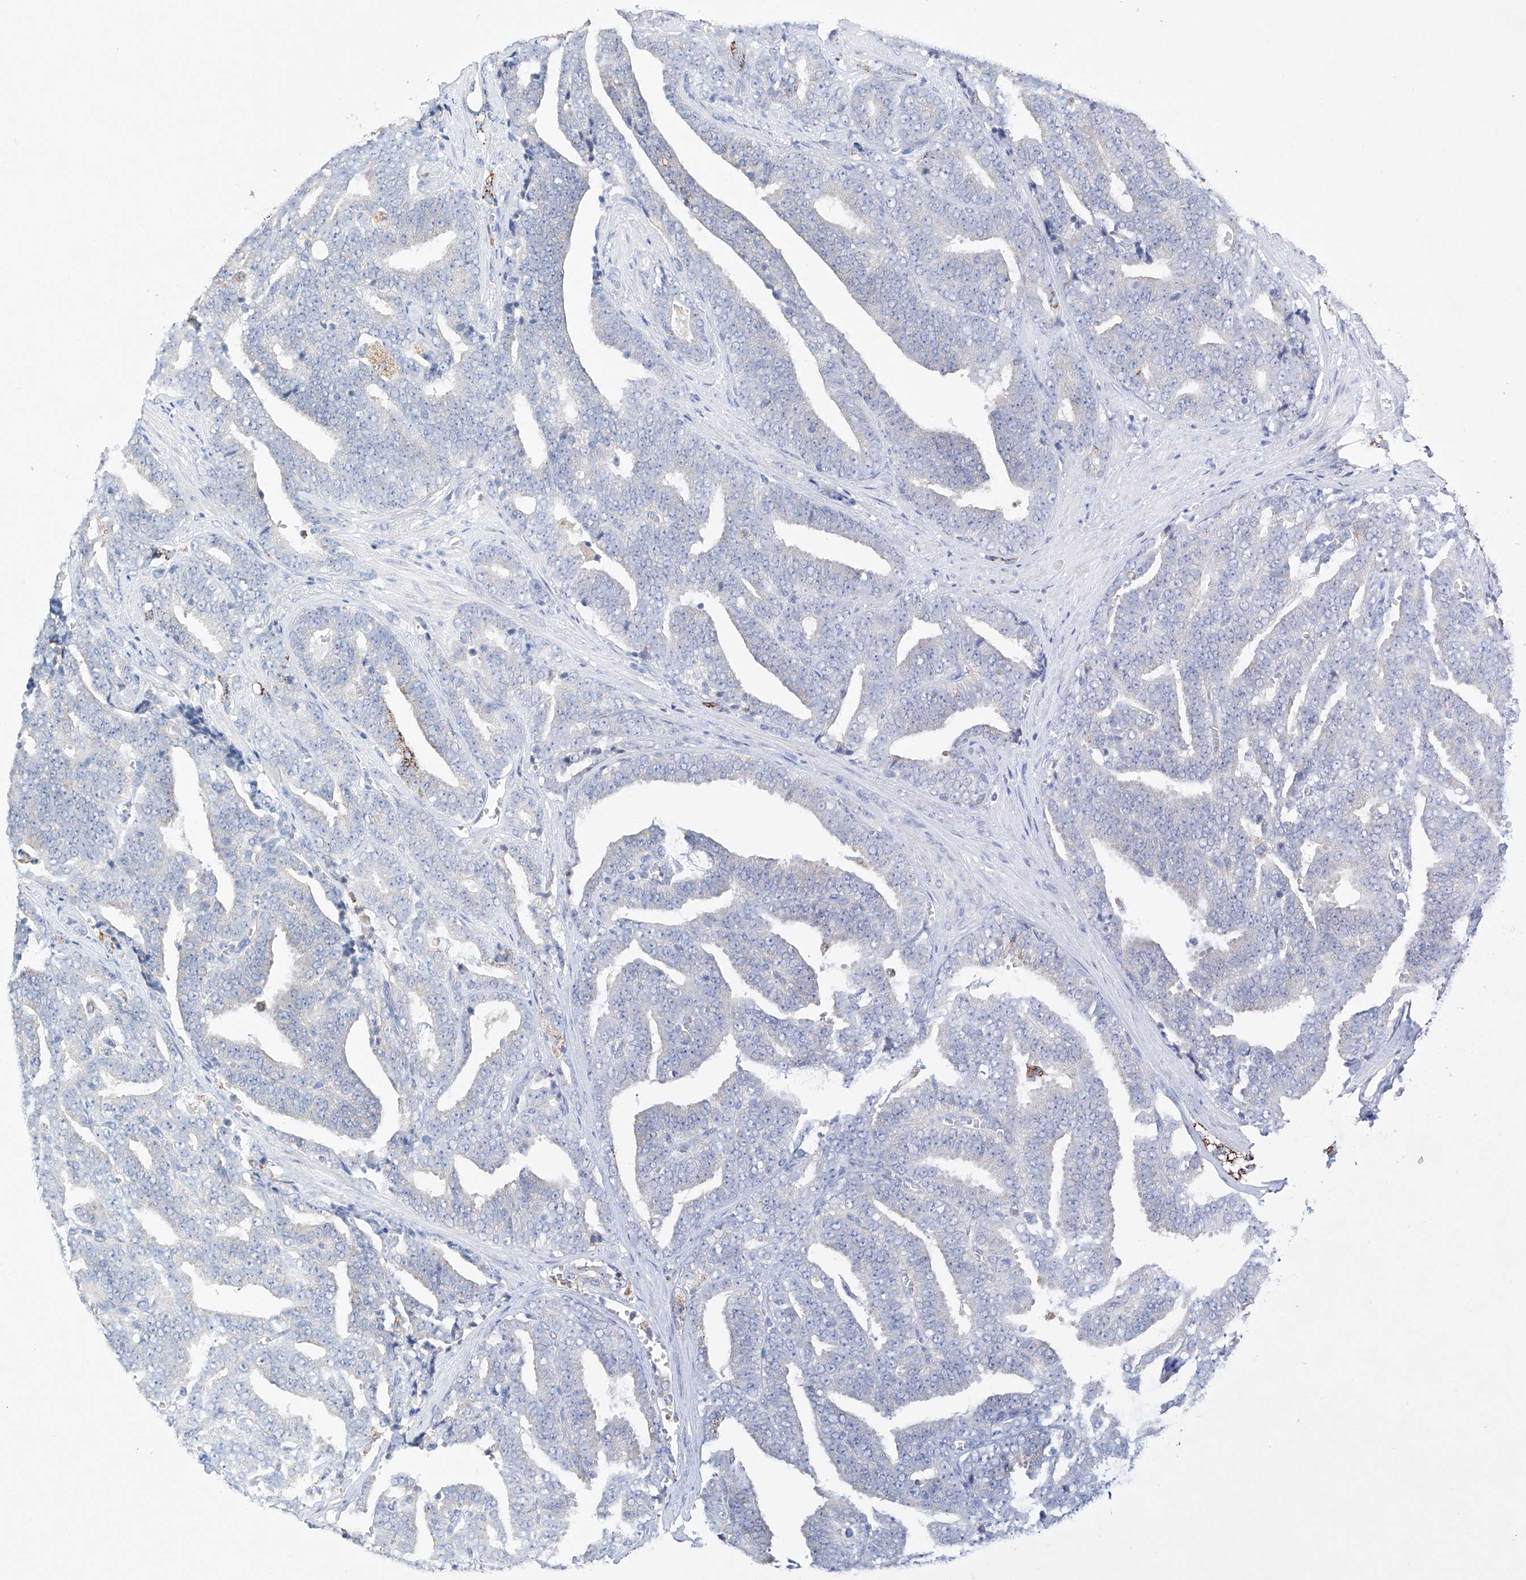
{"staining": {"intensity": "negative", "quantity": "none", "location": "none"}, "tissue": "prostate cancer", "cell_type": "Tumor cells", "image_type": "cancer", "snomed": [{"axis": "morphology", "description": "Adenocarcinoma, High grade"}, {"axis": "topography", "description": "Prostate and seminal vesicle, NOS"}], "caption": "DAB (3,3'-diaminobenzidine) immunohistochemical staining of human high-grade adenocarcinoma (prostate) exhibits no significant positivity in tumor cells.", "gene": "NRROS", "patient": {"sex": "male", "age": 67}}